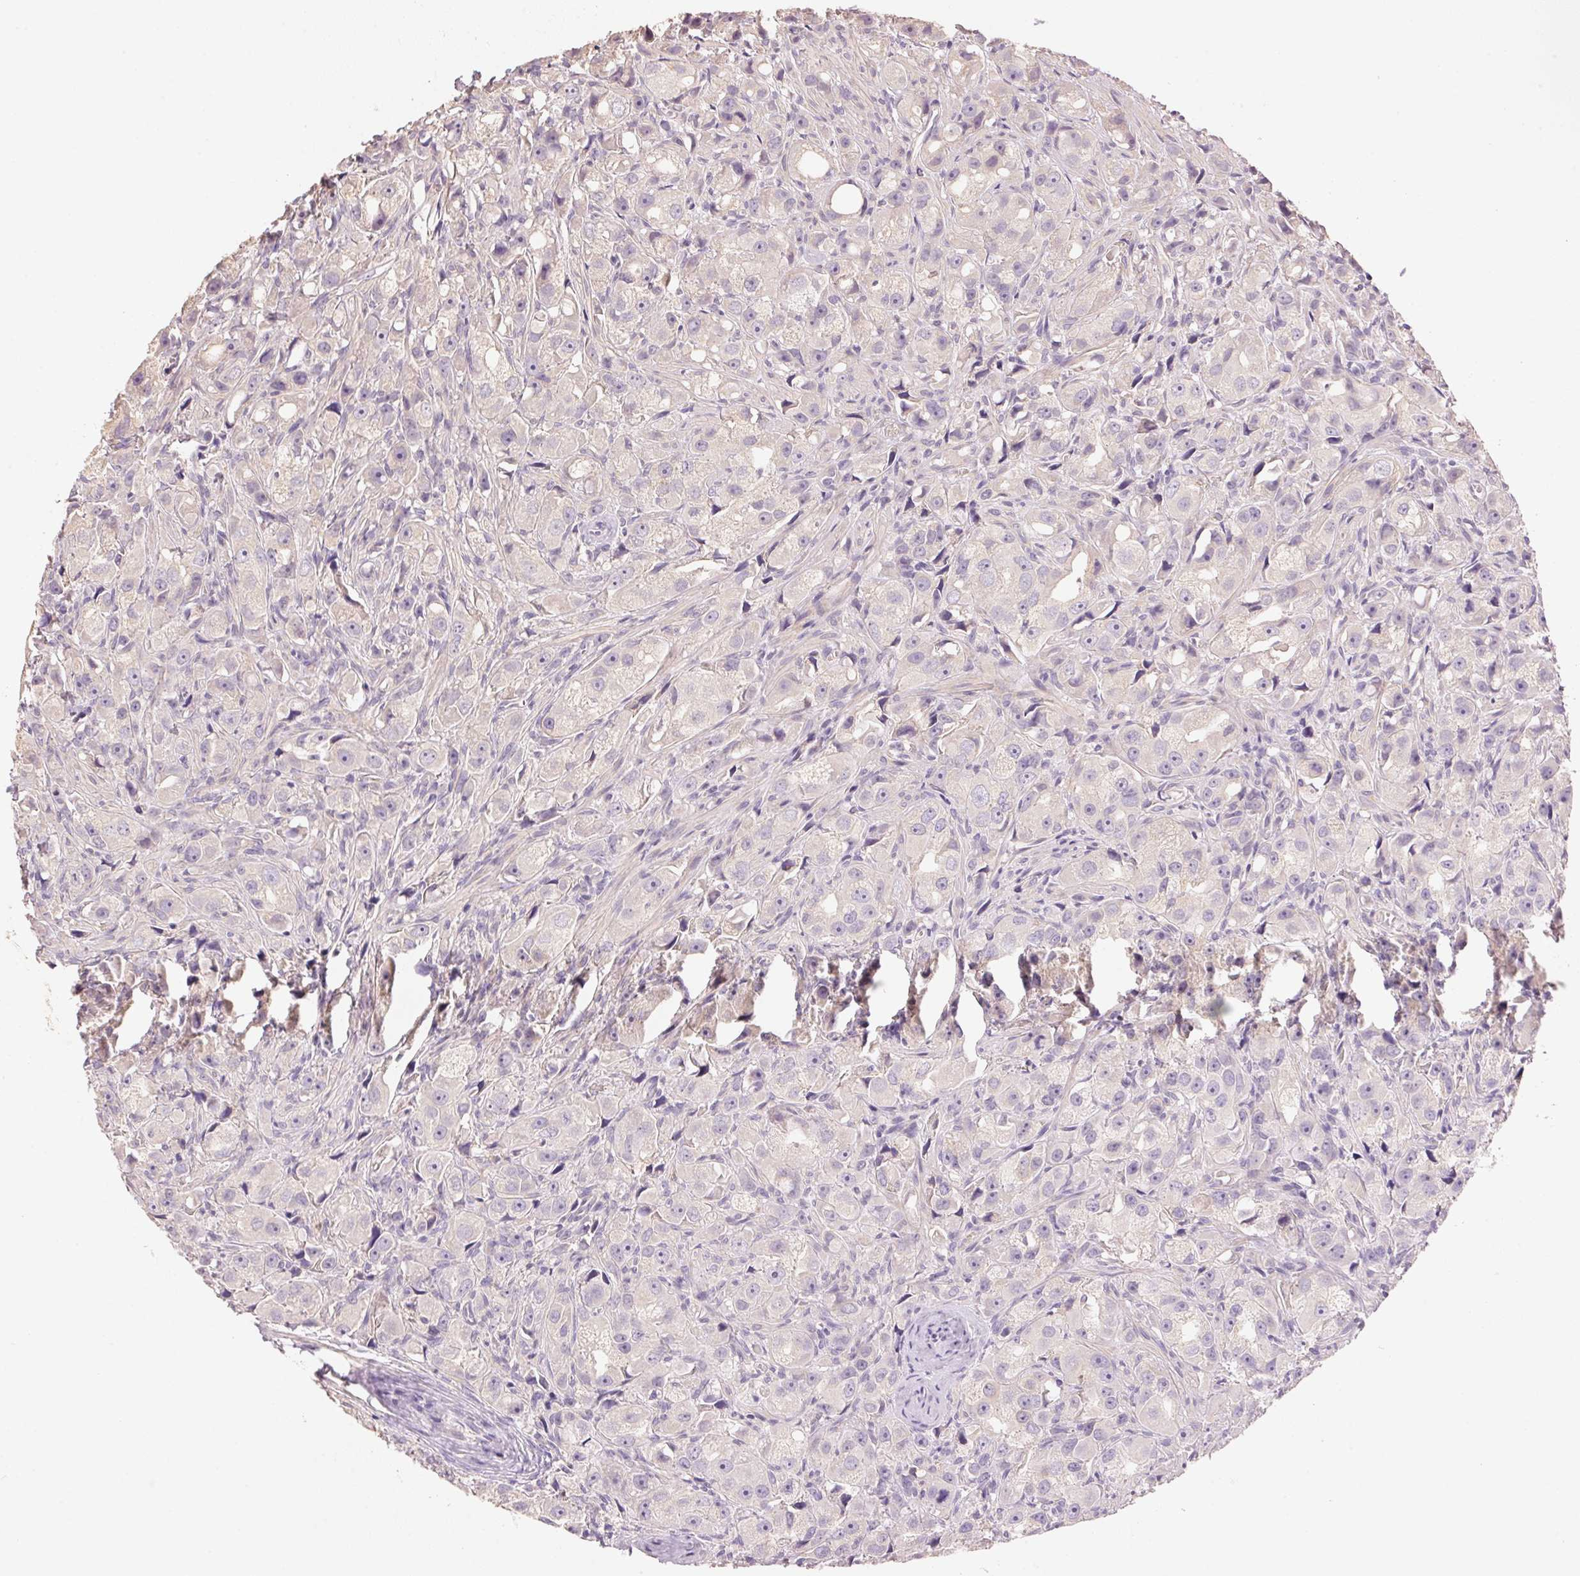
{"staining": {"intensity": "negative", "quantity": "none", "location": "none"}, "tissue": "prostate cancer", "cell_type": "Tumor cells", "image_type": "cancer", "snomed": [{"axis": "morphology", "description": "Adenocarcinoma, High grade"}, {"axis": "topography", "description": "Prostate"}], "caption": "This is an IHC image of human prostate cancer. There is no staining in tumor cells.", "gene": "LYZL6", "patient": {"sex": "male", "age": 75}}